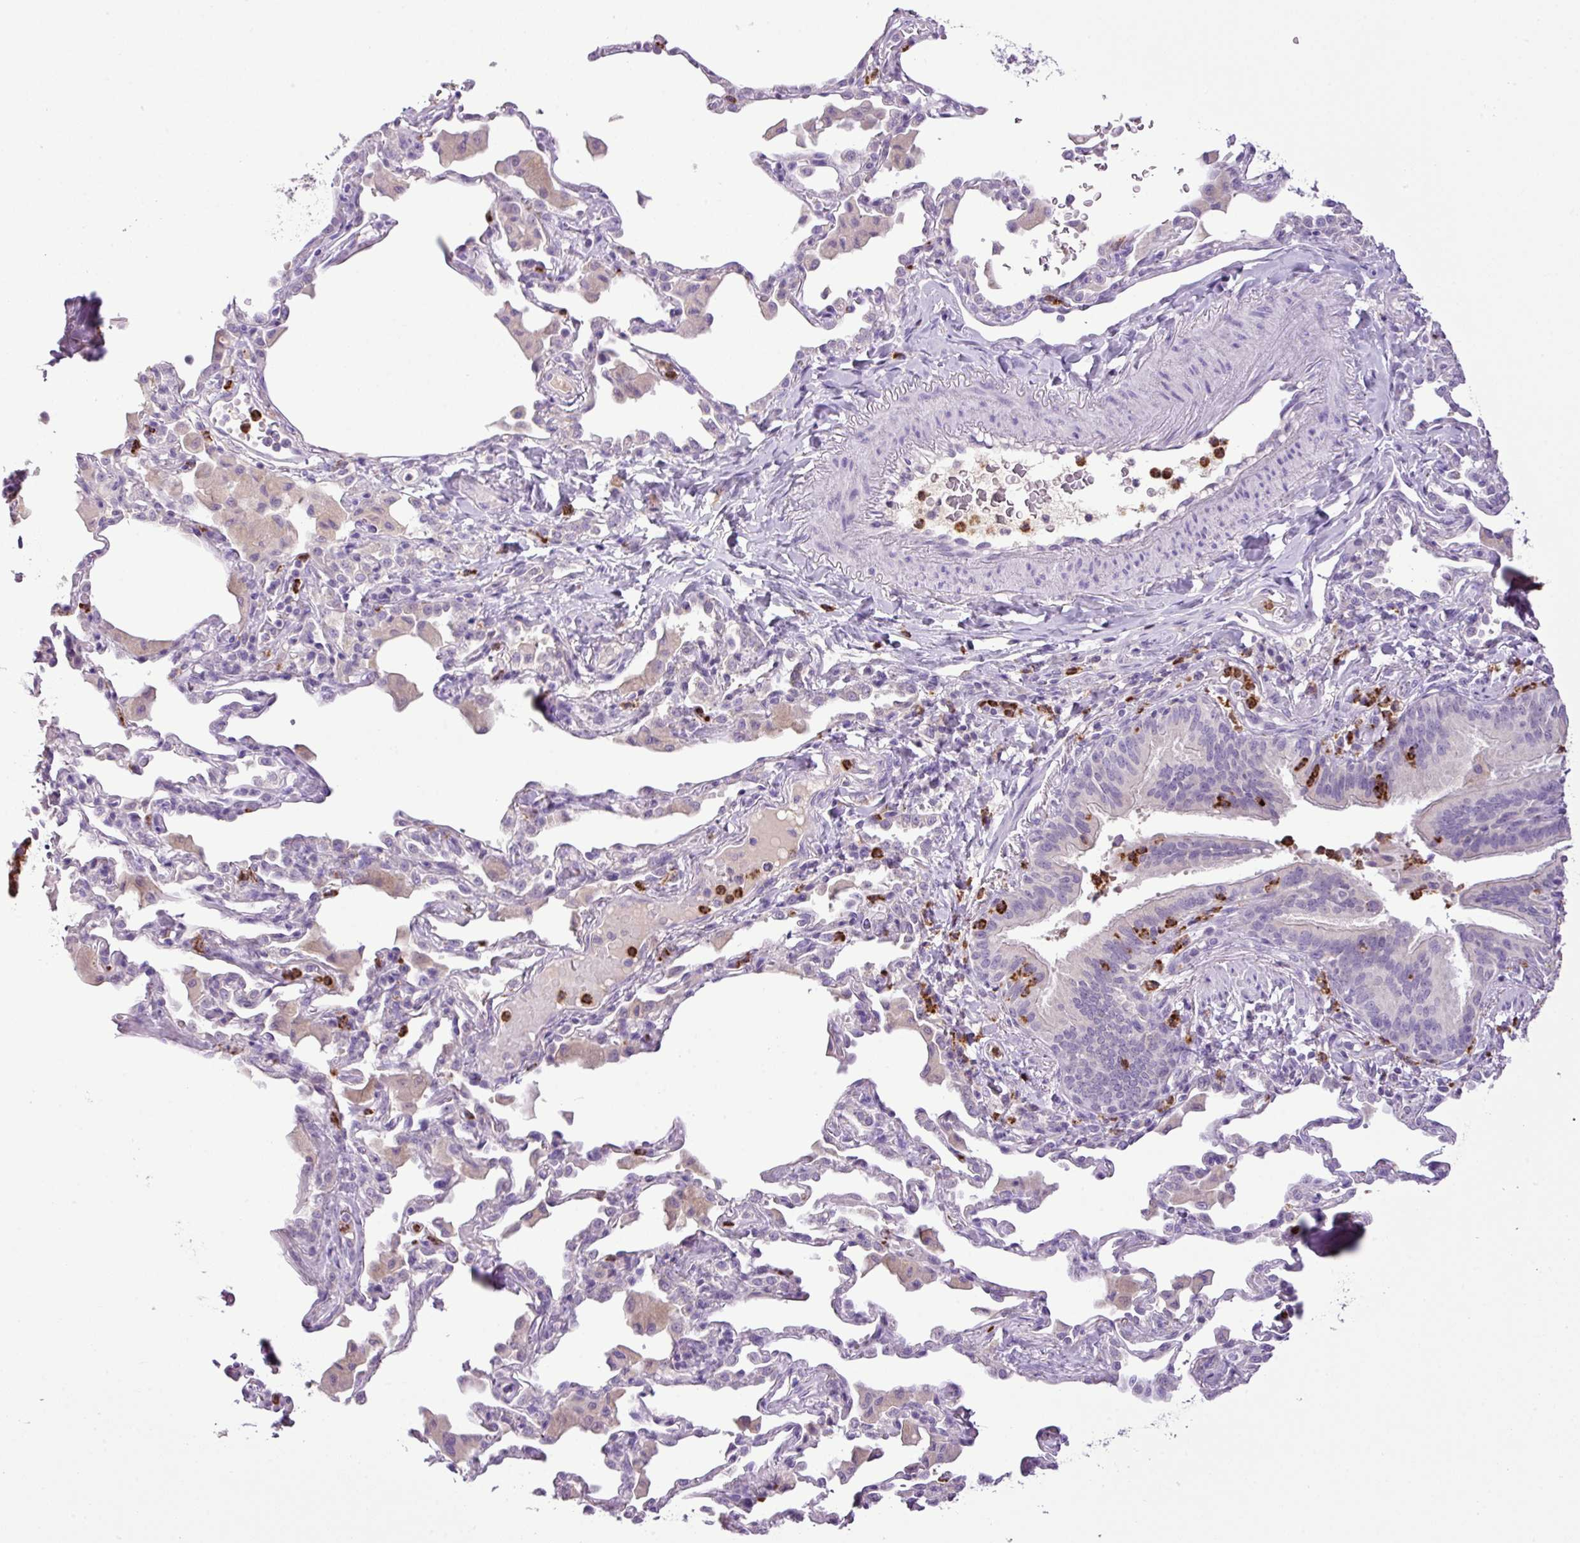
{"staining": {"intensity": "negative", "quantity": "none", "location": "none"}, "tissue": "bronchus", "cell_type": "Respiratory epithelial cells", "image_type": "normal", "snomed": [{"axis": "morphology", "description": "Normal tissue, NOS"}, {"axis": "morphology", "description": "Inflammation, NOS"}, {"axis": "topography", "description": "Bronchus"}, {"axis": "topography", "description": "Lung"}], "caption": "This is a image of immunohistochemistry staining of unremarkable bronchus, which shows no positivity in respiratory epithelial cells.", "gene": "HTR3E", "patient": {"sex": "female", "age": 46}}